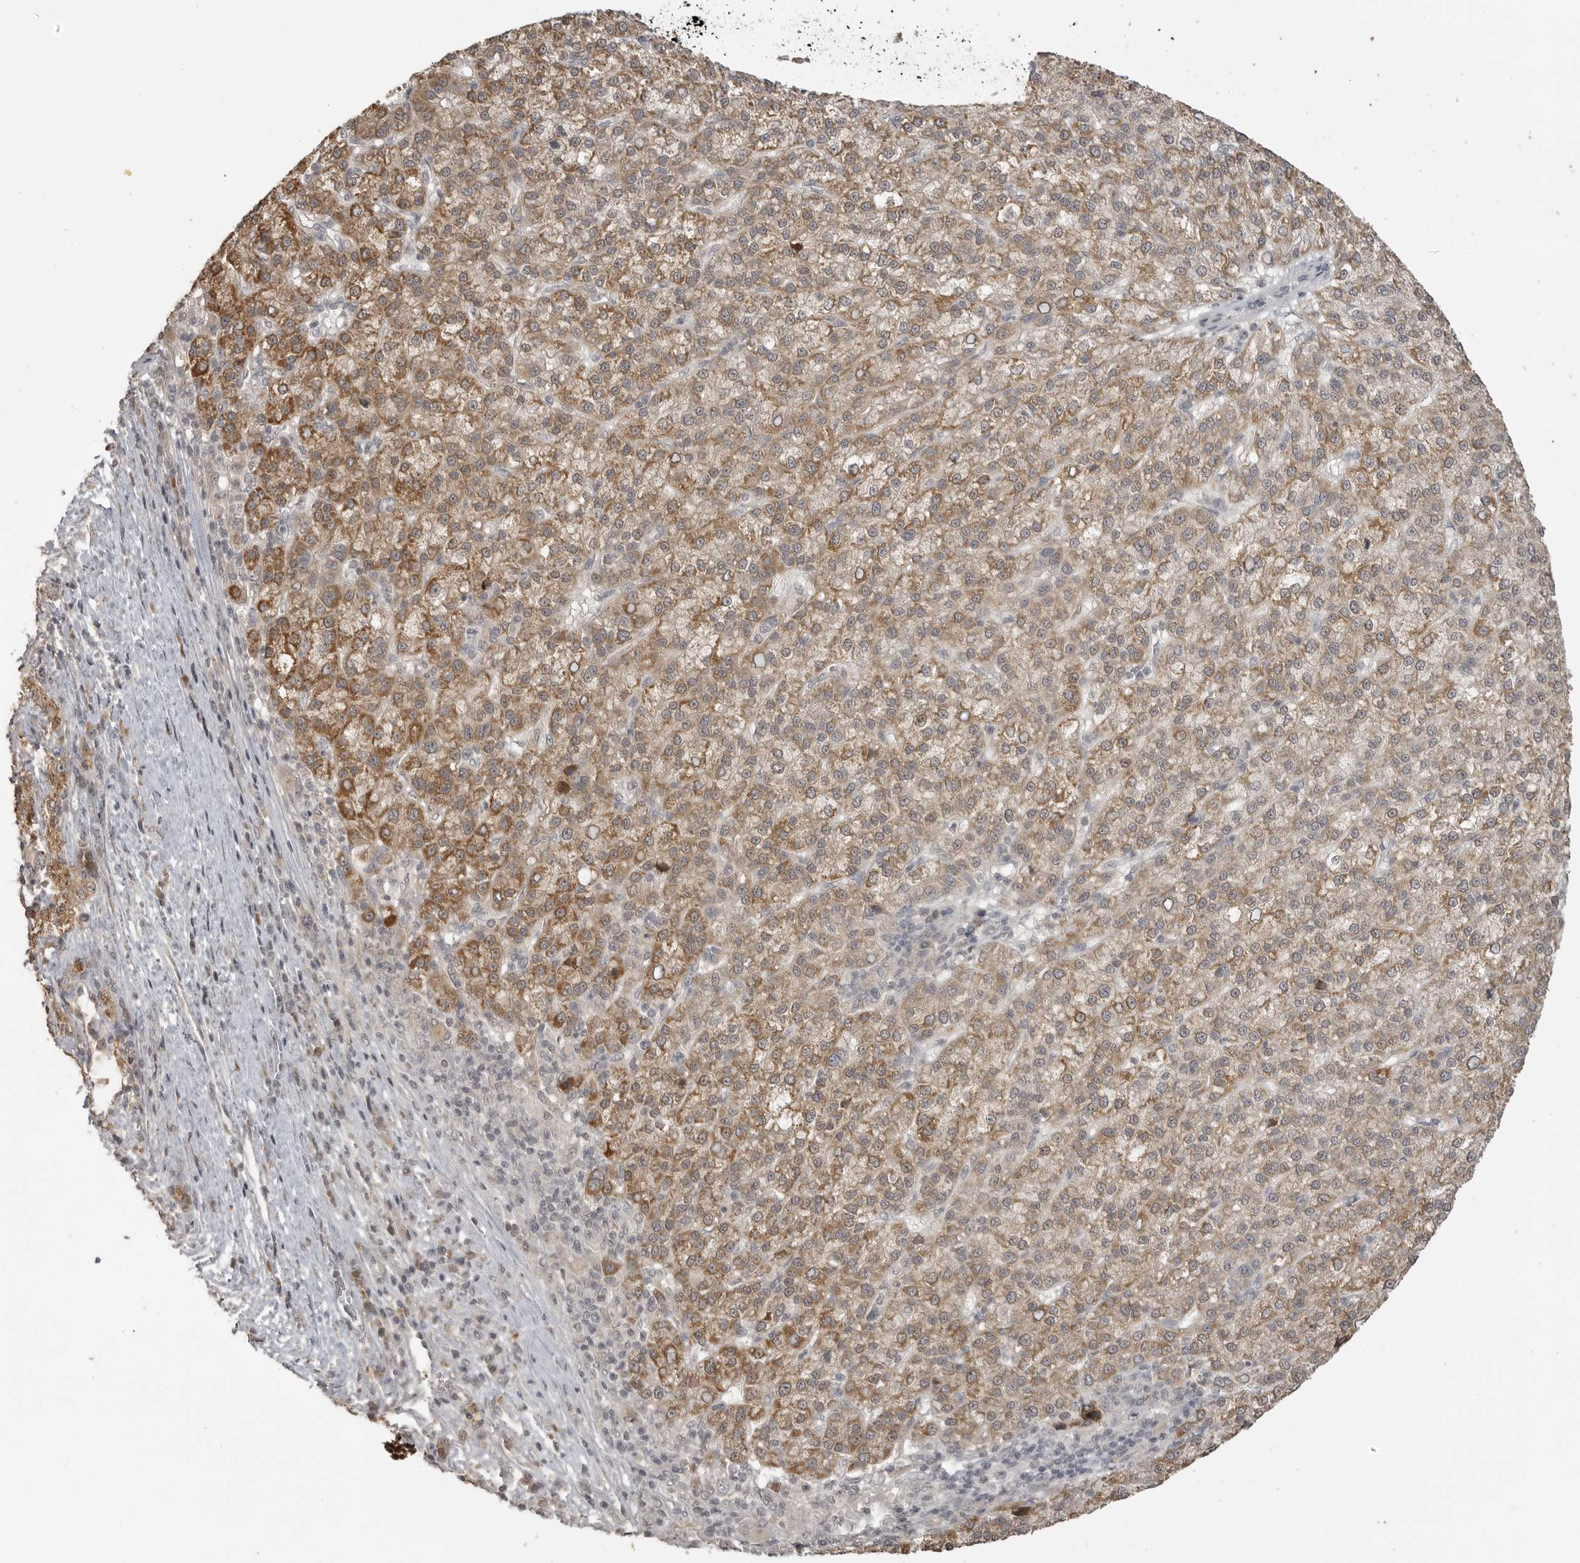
{"staining": {"intensity": "moderate", "quantity": ">75%", "location": "cytoplasmic/membranous"}, "tissue": "liver cancer", "cell_type": "Tumor cells", "image_type": "cancer", "snomed": [{"axis": "morphology", "description": "Carcinoma, Hepatocellular, NOS"}, {"axis": "topography", "description": "Liver"}], "caption": "Immunohistochemical staining of hepatocellular carcinoma (liver) reveals medium levels of moderate cytoplasmic/membranous protein expression in approximately >75% of tumor cells.", "gene": "SMG8", "patient": {"sex": "female", "age": 58}}